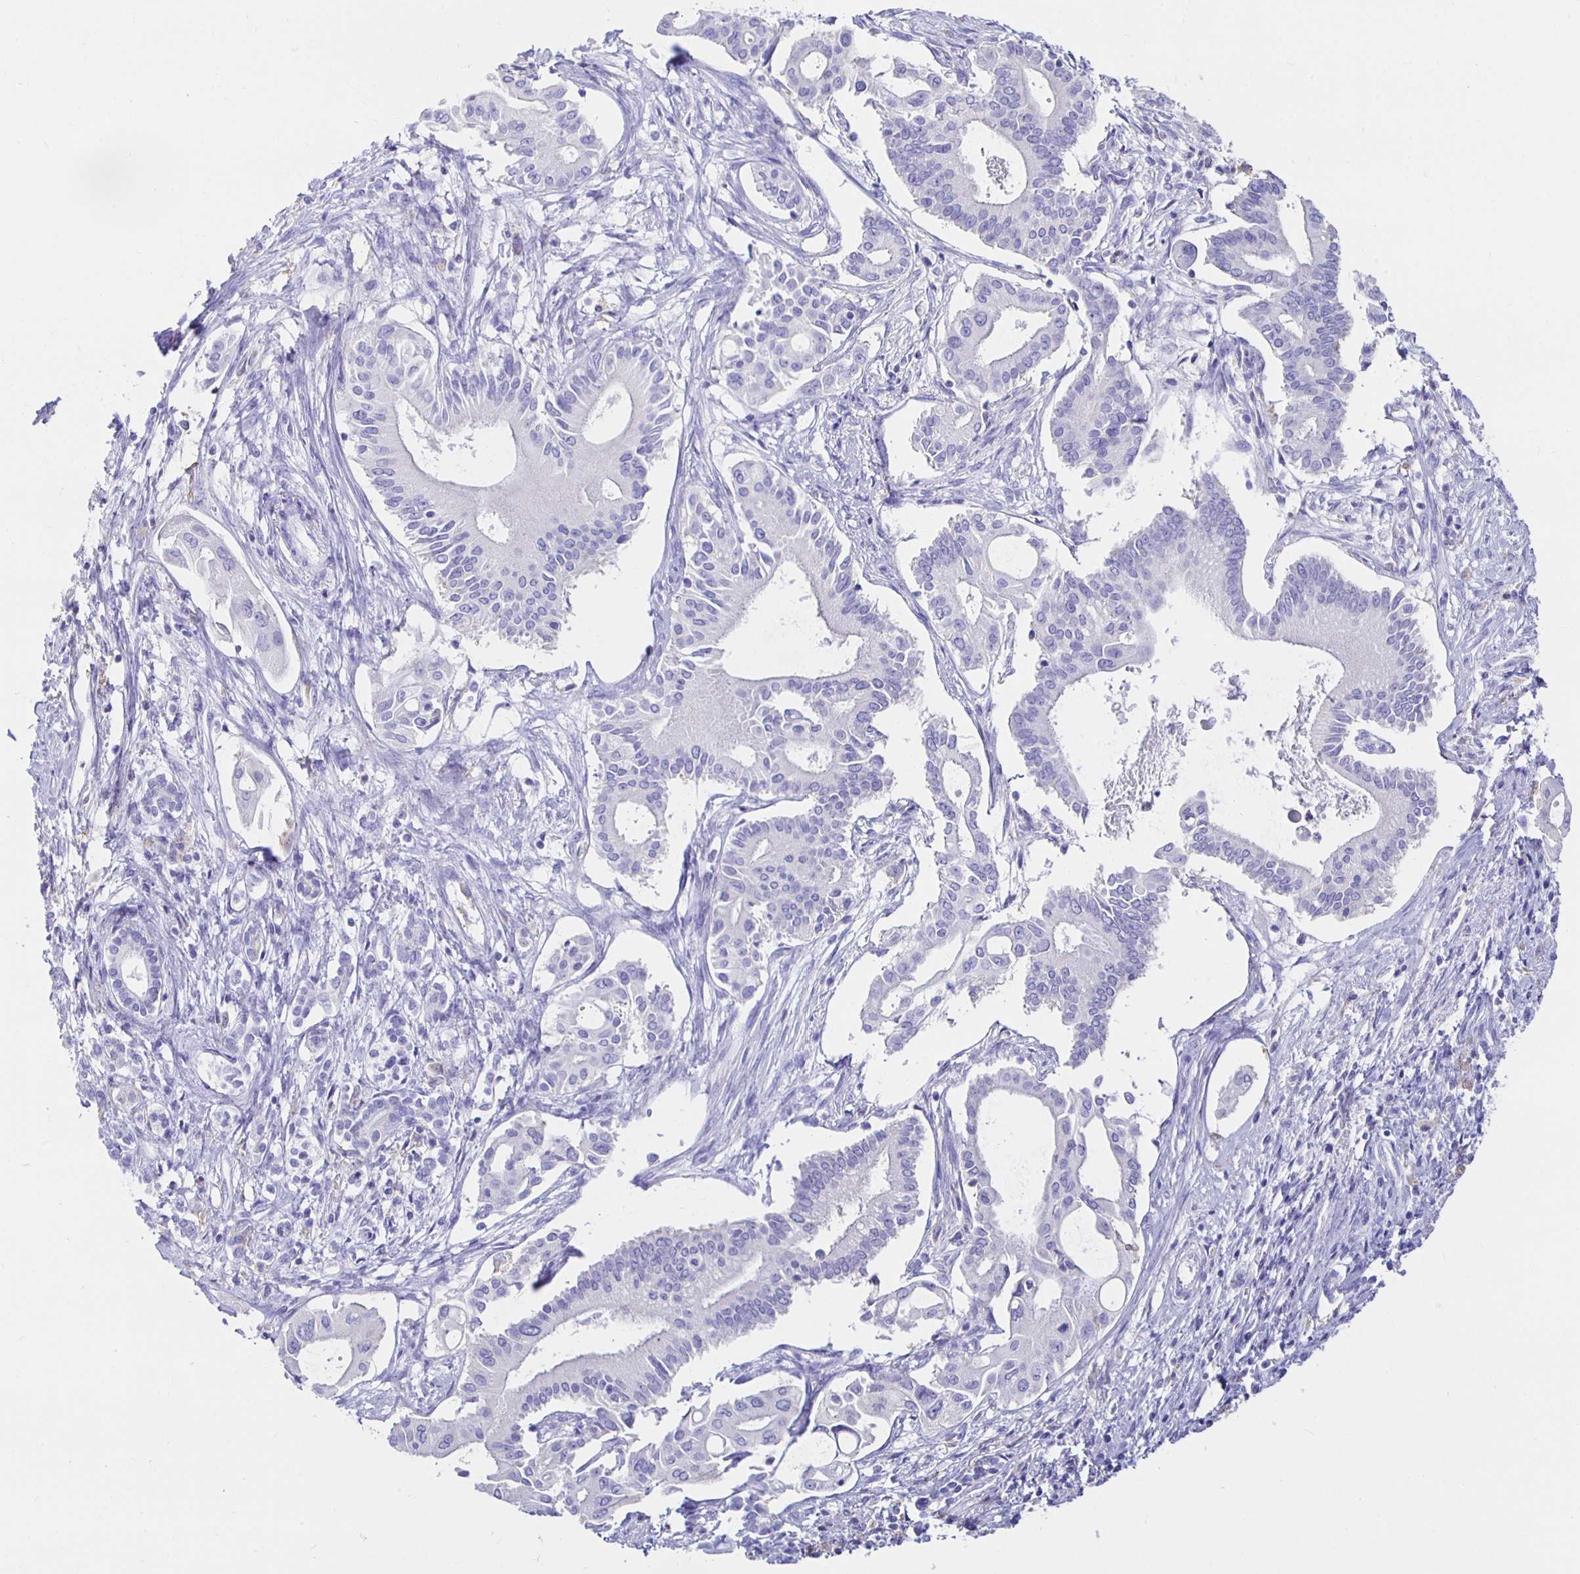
{"staining": {"intensity": "negative", "quantity": "none", "location": "none"}, "tissue": "pancreatic cancer", "cell_type": "Tumor cells", "image_type": "cancer", "snomed": [{"axis": "morphology", "description": "Adenocarcinoma, NOS"}, {"axis": "topography", "description": "Pancreas"}], "caption": "IHC histopathology image of neoplastic tissue: human pancreatic adenocarcinoma stained with DAB reveals no significant protein positivity in tumor cells.", "gene": "UMOD", "patient": {"sex": "female", "age": 68}}